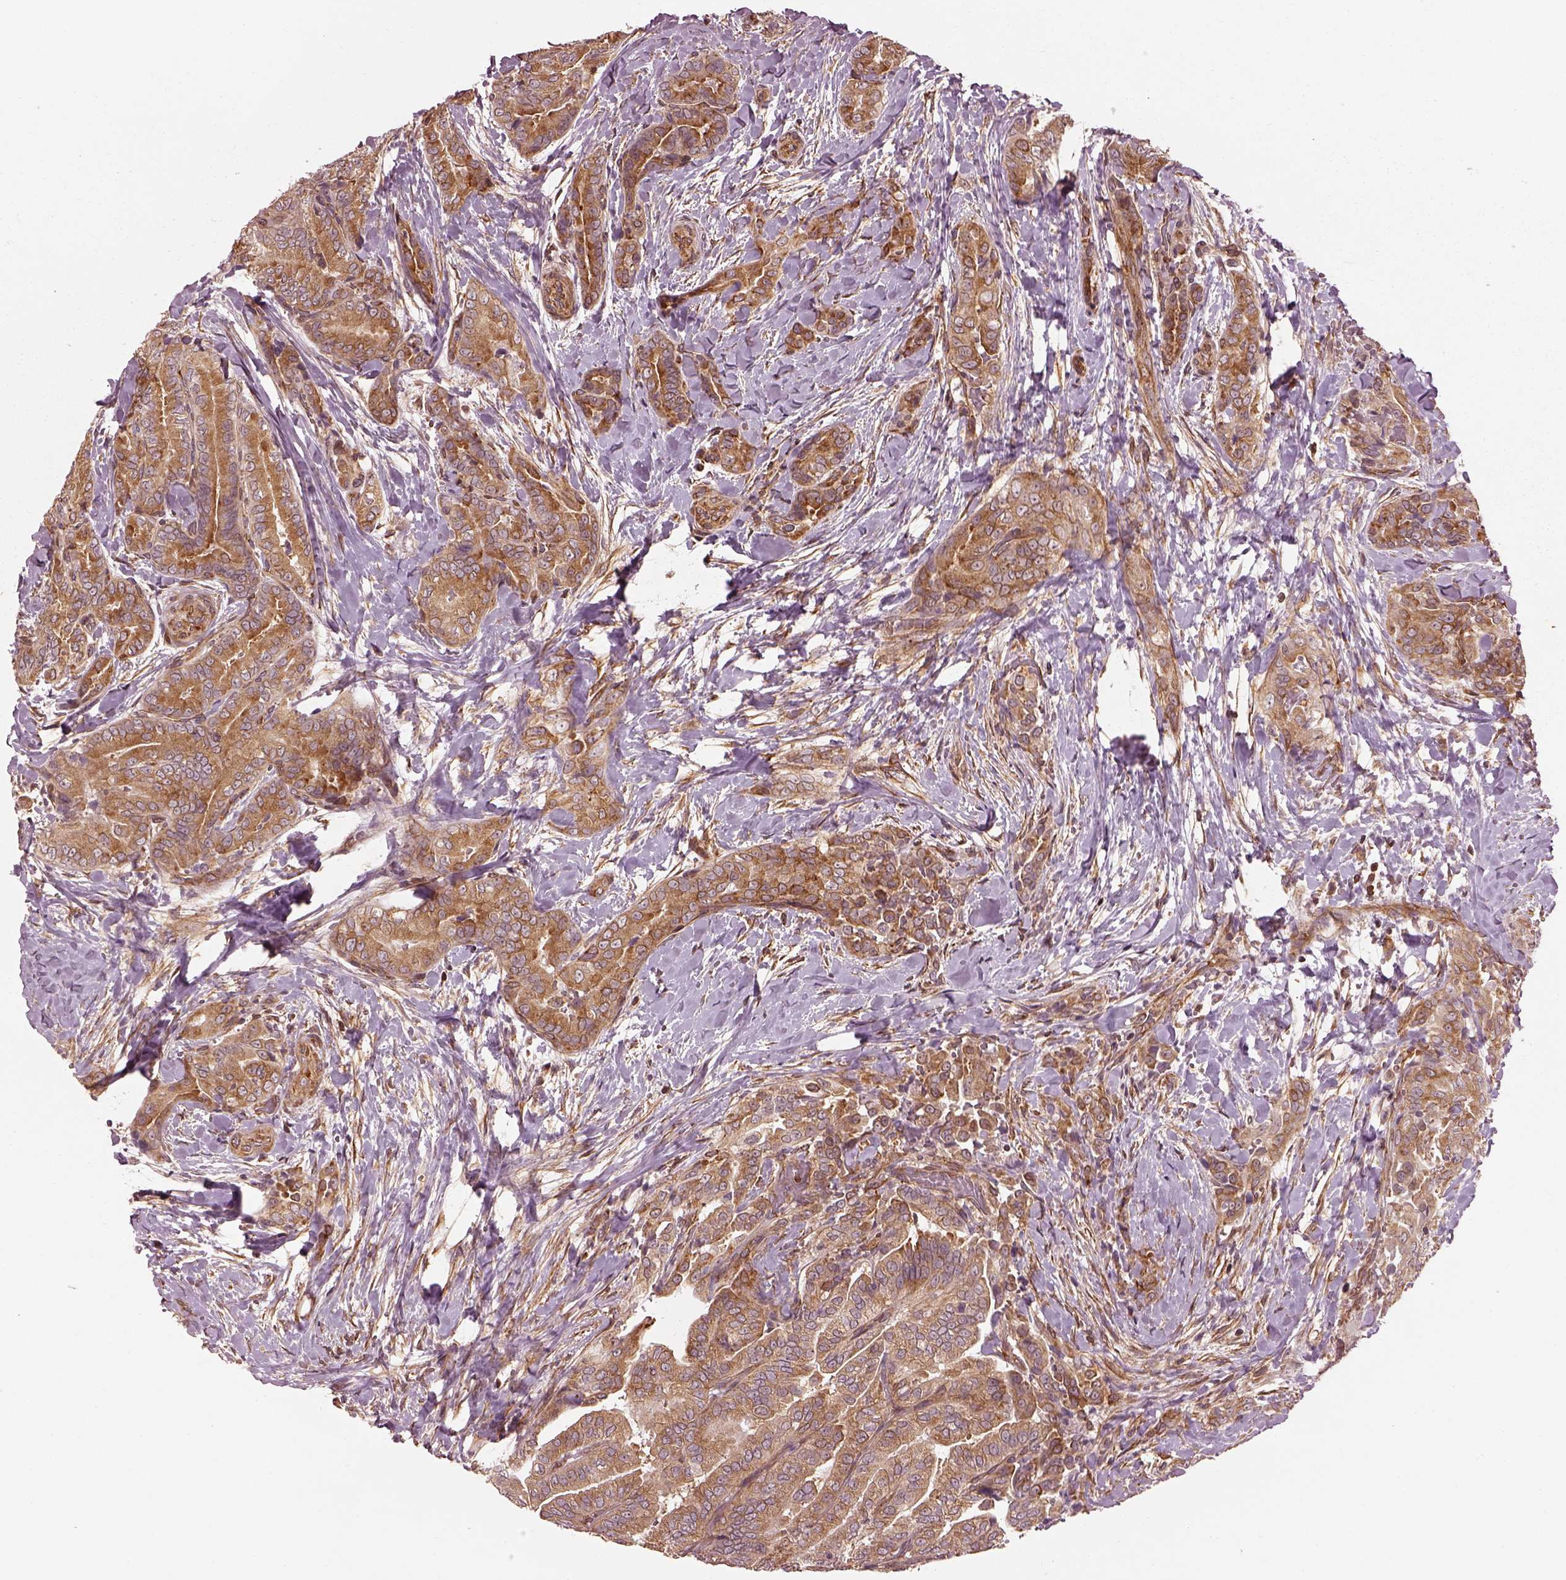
{"staining": {"intensity": "moderate", "quantity": ">75%", "location": "cytoplasmic/membranous"}, "tissue": "thyroid cancer", "cell_type": "Tumor cells", "image_type": "cancer", "snomed": [{"axis": "morphology", "description": "Papillary adenocarcinoma, NOS"}, {"axis": "topography", "description": "Thyroid gland"}], "caption": "Tumor cells demonstrate moderate cytoplasmic/membranous positivity in approximately >75% of cells in thyroid papillary adenocarcinoma. Ihc stains the protein of interest in brown and the nuclei are stained blue.", "gene": "LSM14A", "patient": {"sex": "male", "age": 61}}